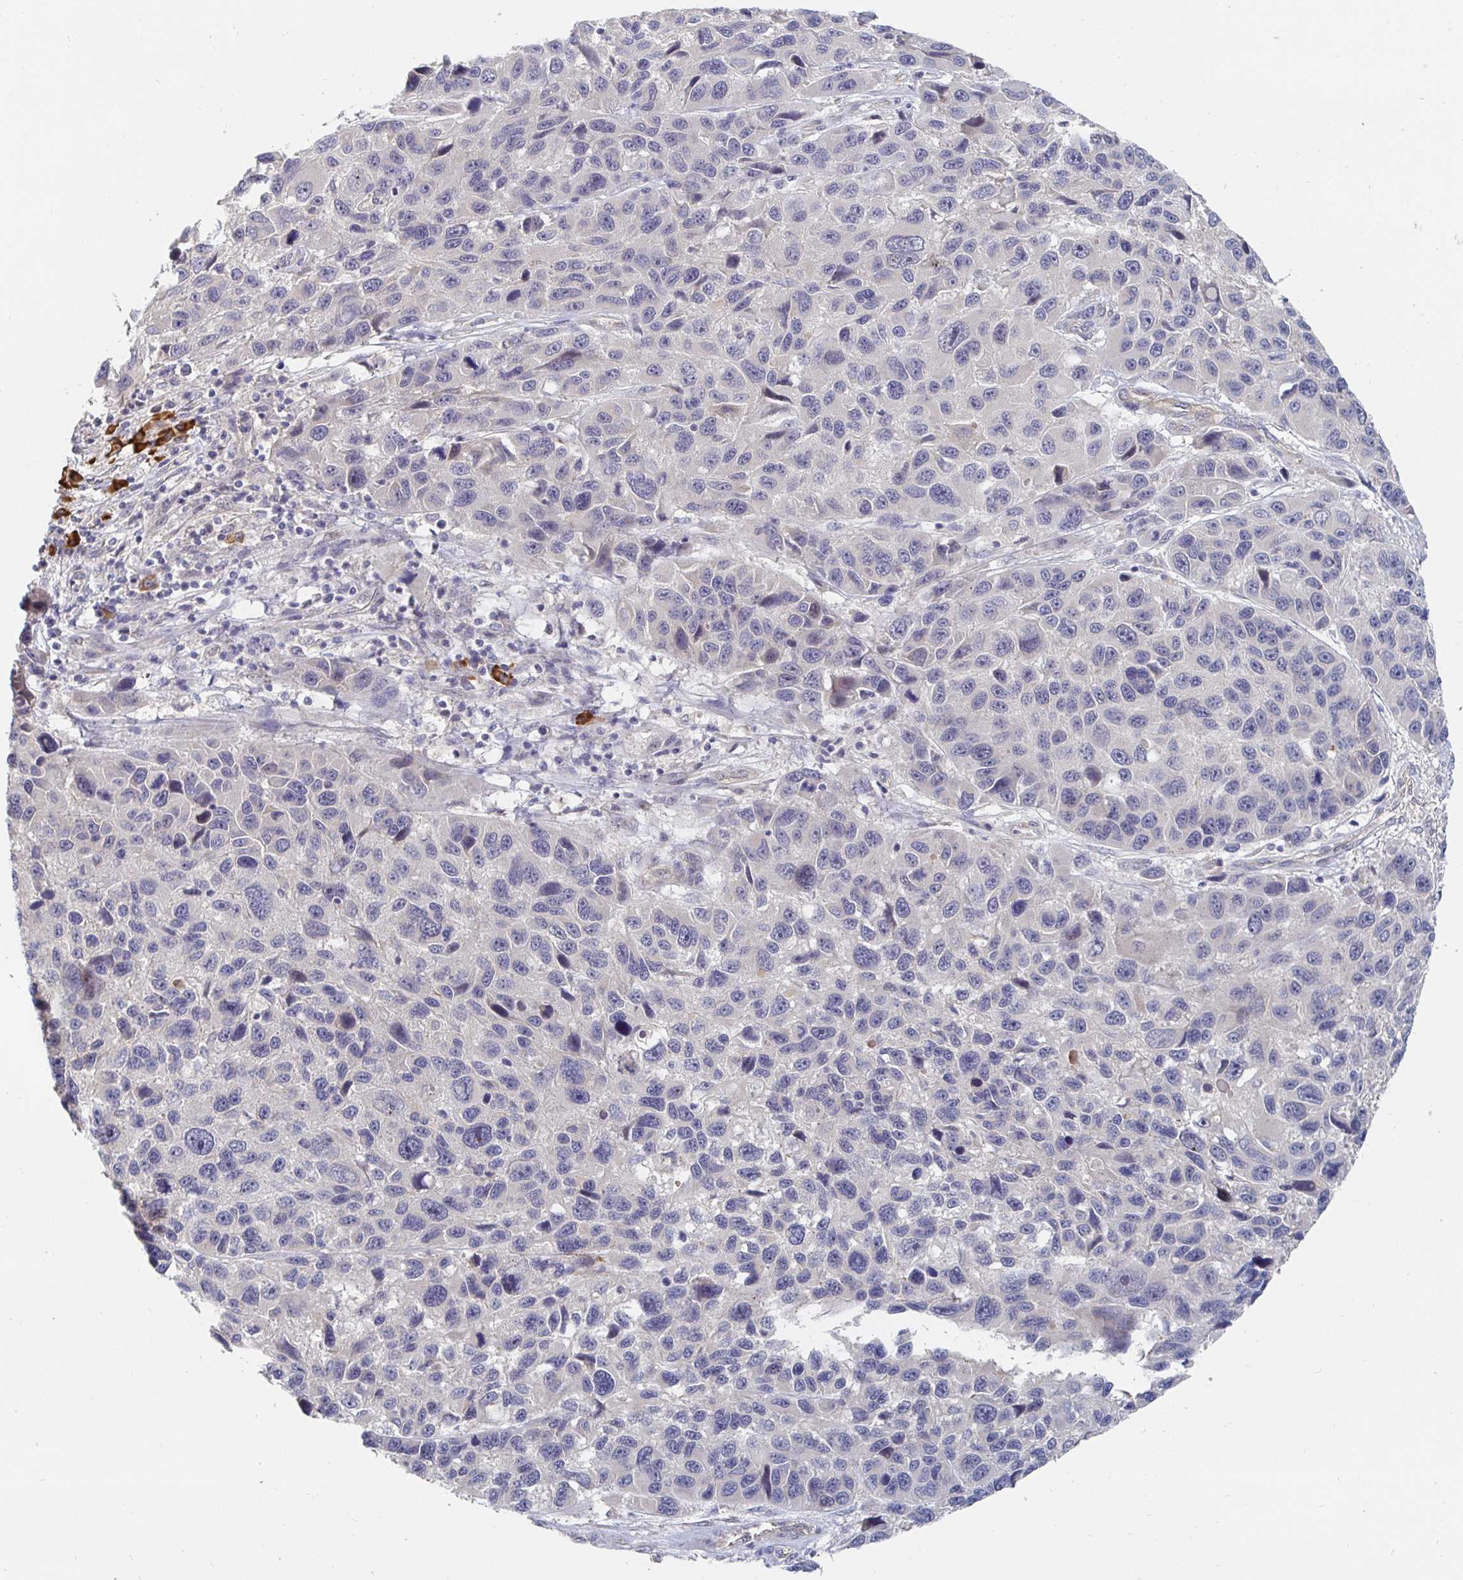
{"staining": {"intensity": "negative", "quantity": "none", "location": "none"}, "tissue": "melanoma", "cell_type": "Tumor cells", "image_type": "cancer", "snomed": [{"axis": "morphology", "description": "Malignant melanoma, NOS"}, {"axis": "topography", "description": "Skin"}], "caption": "This image is of malignant melanoma stained with IHC to label a protein in brown with the nuclei are counter-stained blue. There is no staining in tumor cells.", "gene": "MEIS1", "patient": {"sex": "male", "age": 53}}